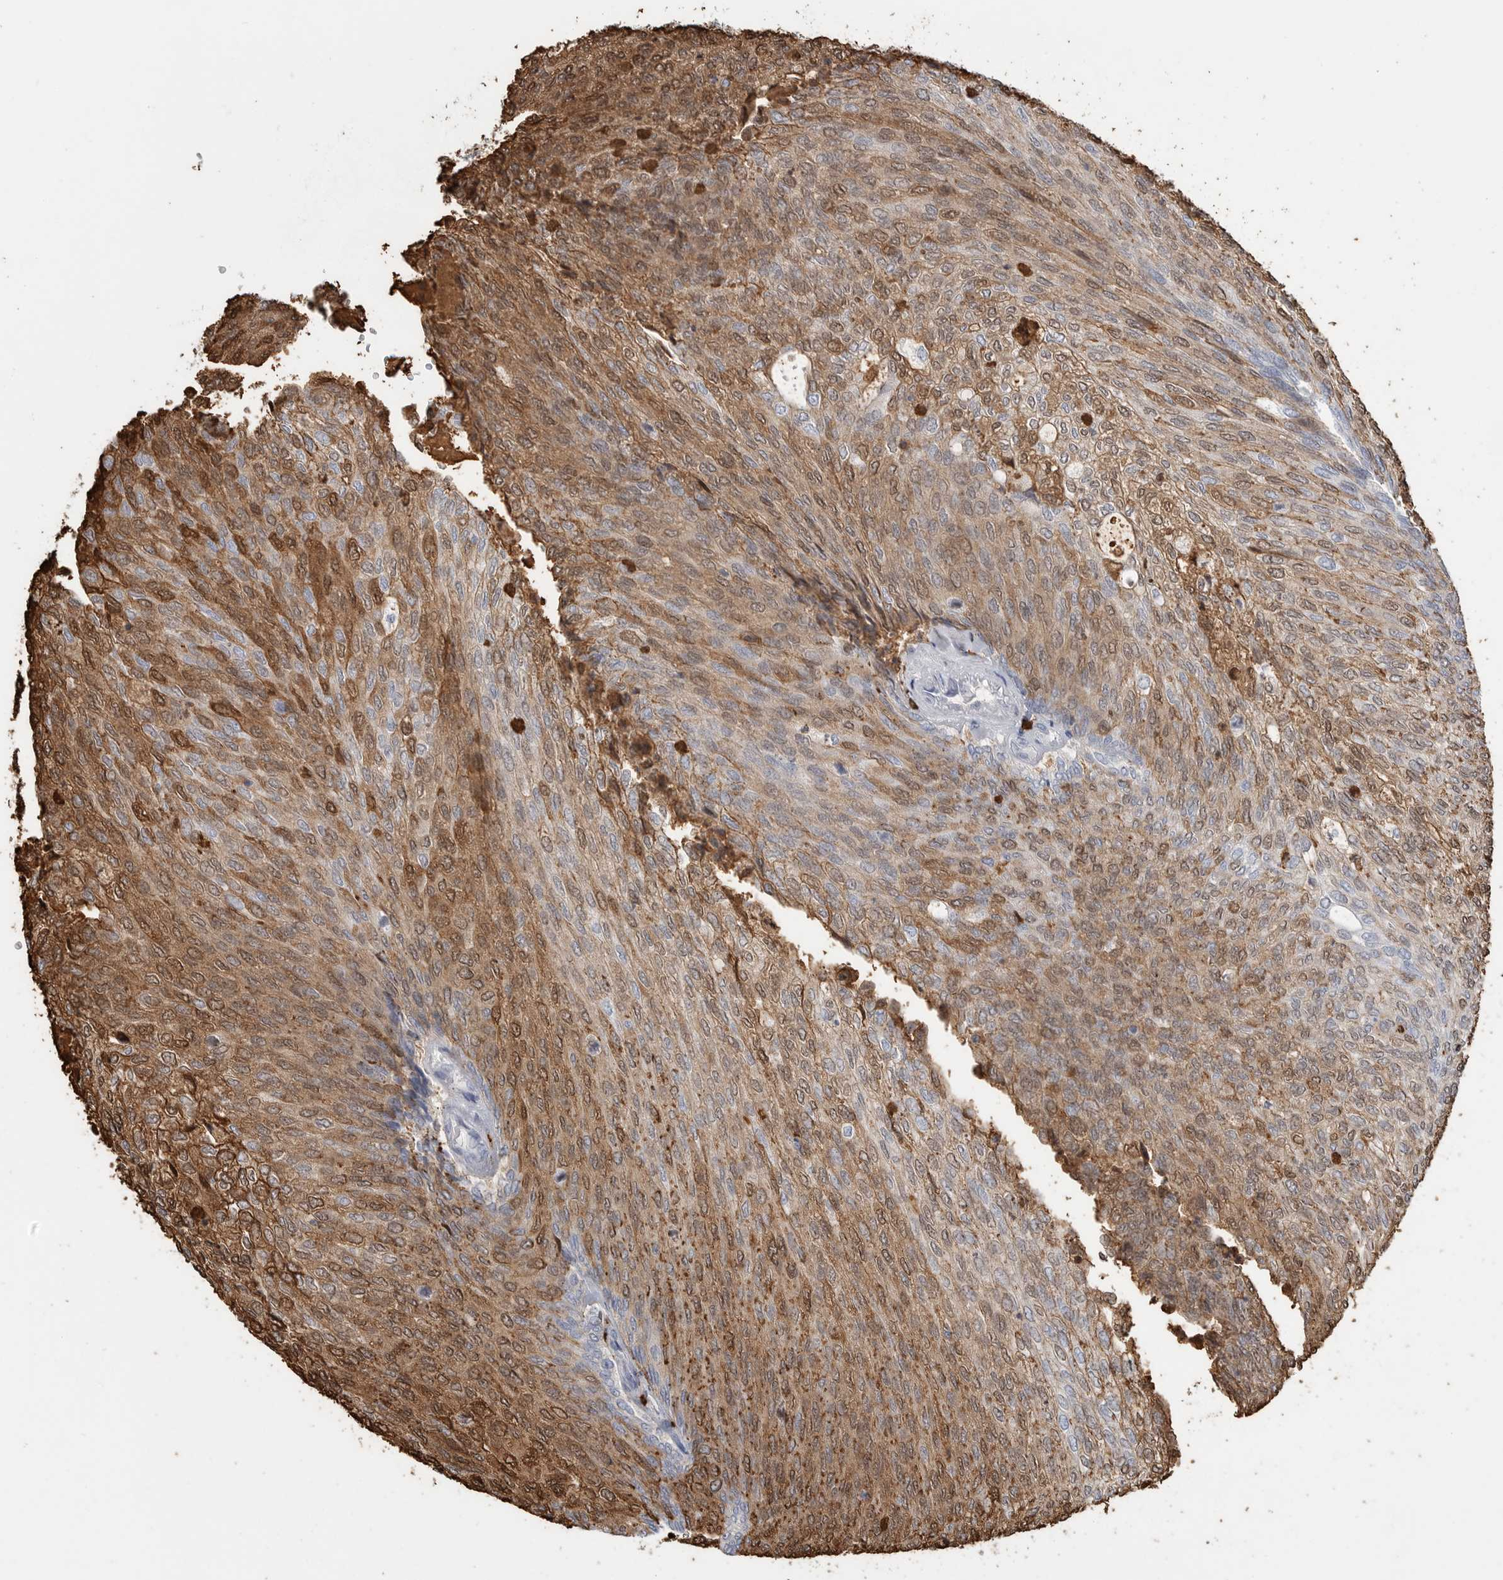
{"staining": {"intensity": "moderate", "quantity": ">75%", "location": "cytoplasmic/membranous,nuclear"}, "tissue": "urothelial cancer", "cell_type": "Tumor cells", "image_type": "cancer", "snomed": [{"axis": "morphology", "description": "Urothelial carcinoma, Low grade"}, {"axis": "topography", "description": "Urinary bladder"}], "caption": "Immunohistochemical staining of urothelial cancer reveals medium levels of moderate cytoplasmic/membranous and nuclear positivity in about >75% of tumor cells.", "gene": "CYB561D1", "patient": {"sex": "female", "age": 79}}